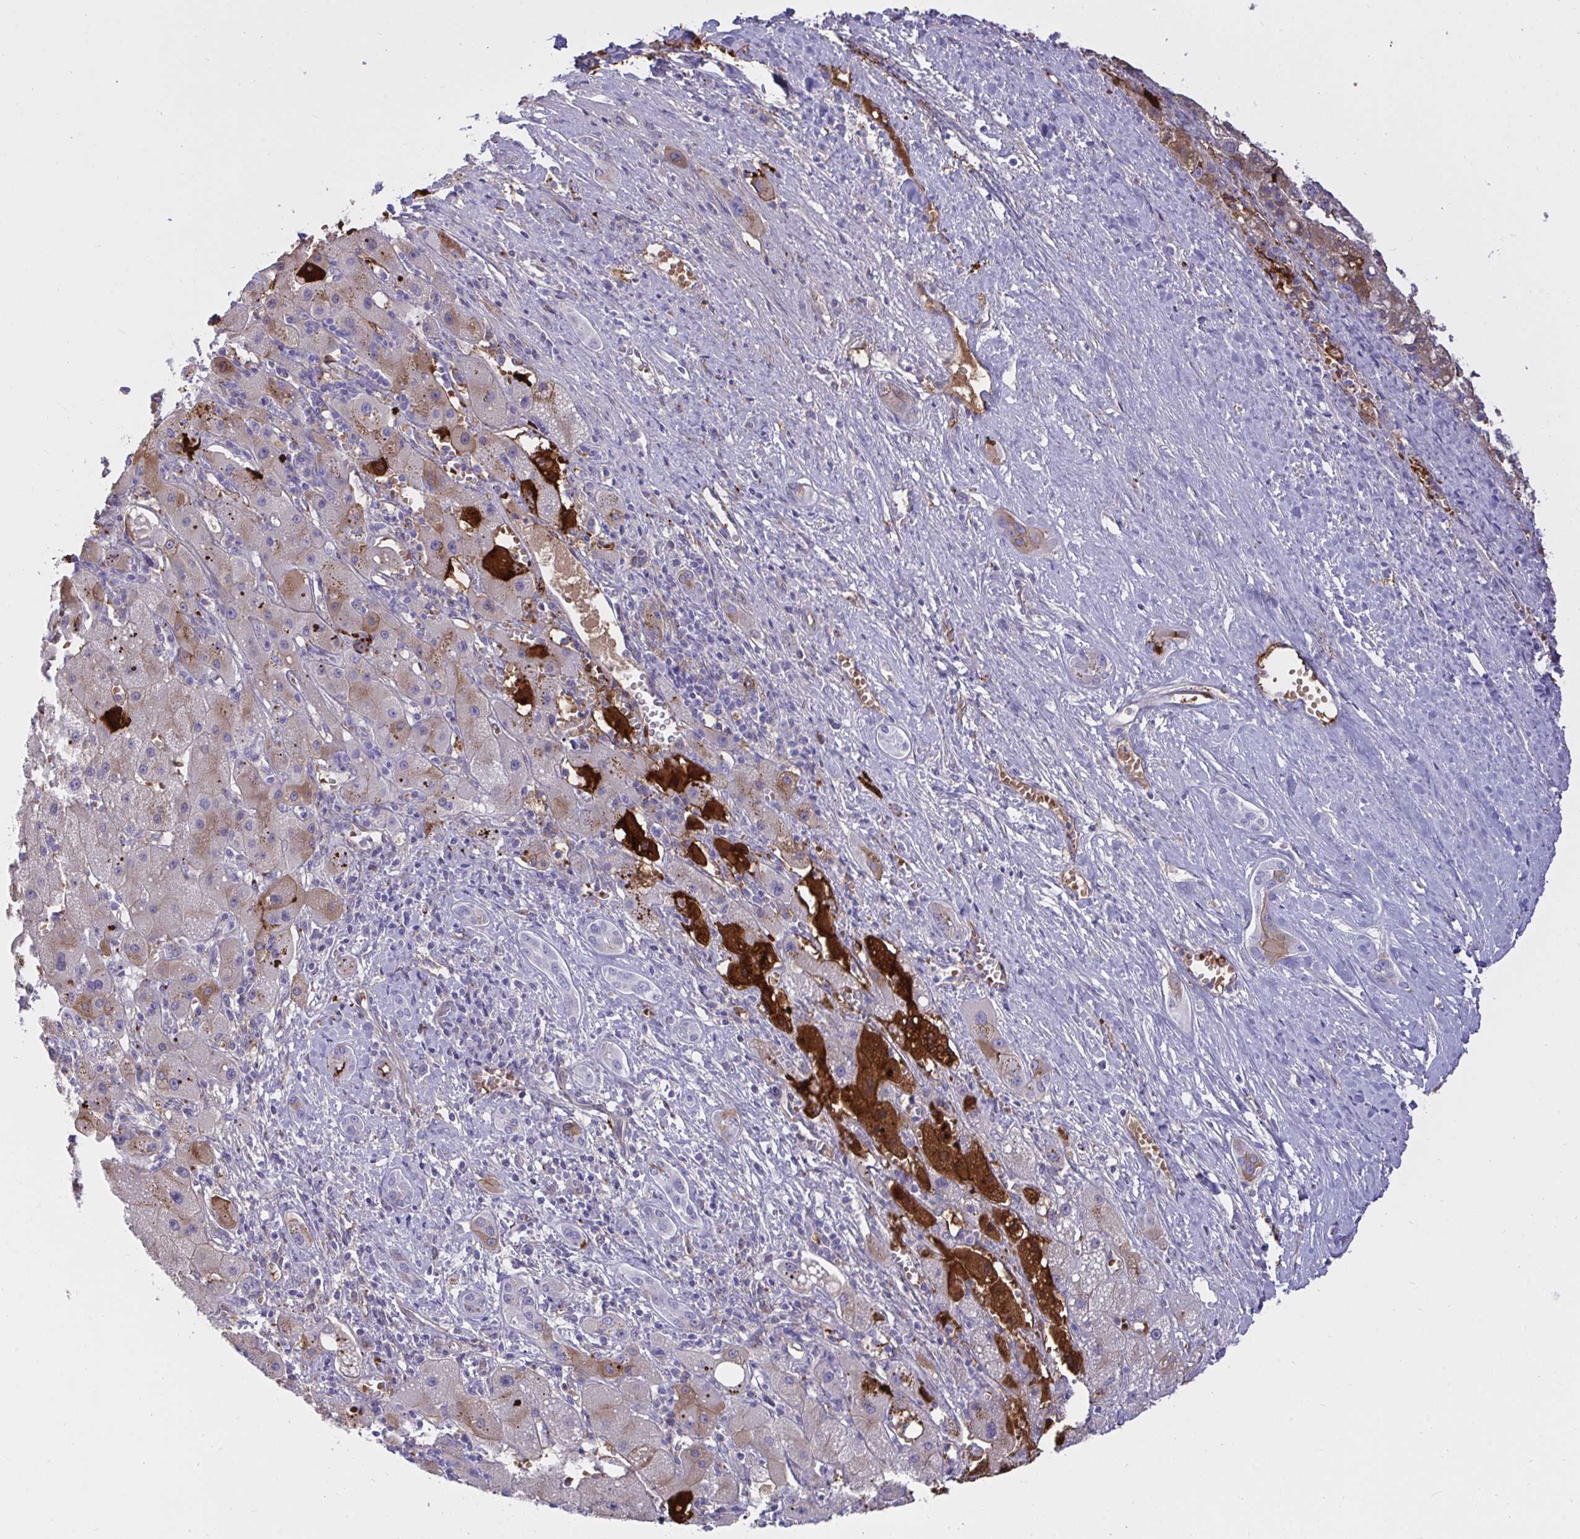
{"staining": {"intensity": "moderate", "quantity": "25%-75%", "location": "cytoplasmic/membranous"}, "tissue": "liver cancer", "cell_type": "Tumor cells", "image_type": "cancer", "snomed": [{"axis": "morphology", "description": "Carcinoma, Hepatocellular, NOS"}, {"axis": "topography", "description": "Liver"}], "caption": "A brown stain labels moderate cytoplasmic/membranous staining of a protein in human liver cancer (hepatocellular carcinoma) tumor cells.", "gene": "F2", "patient": {"sex": "female", "age": 82}}